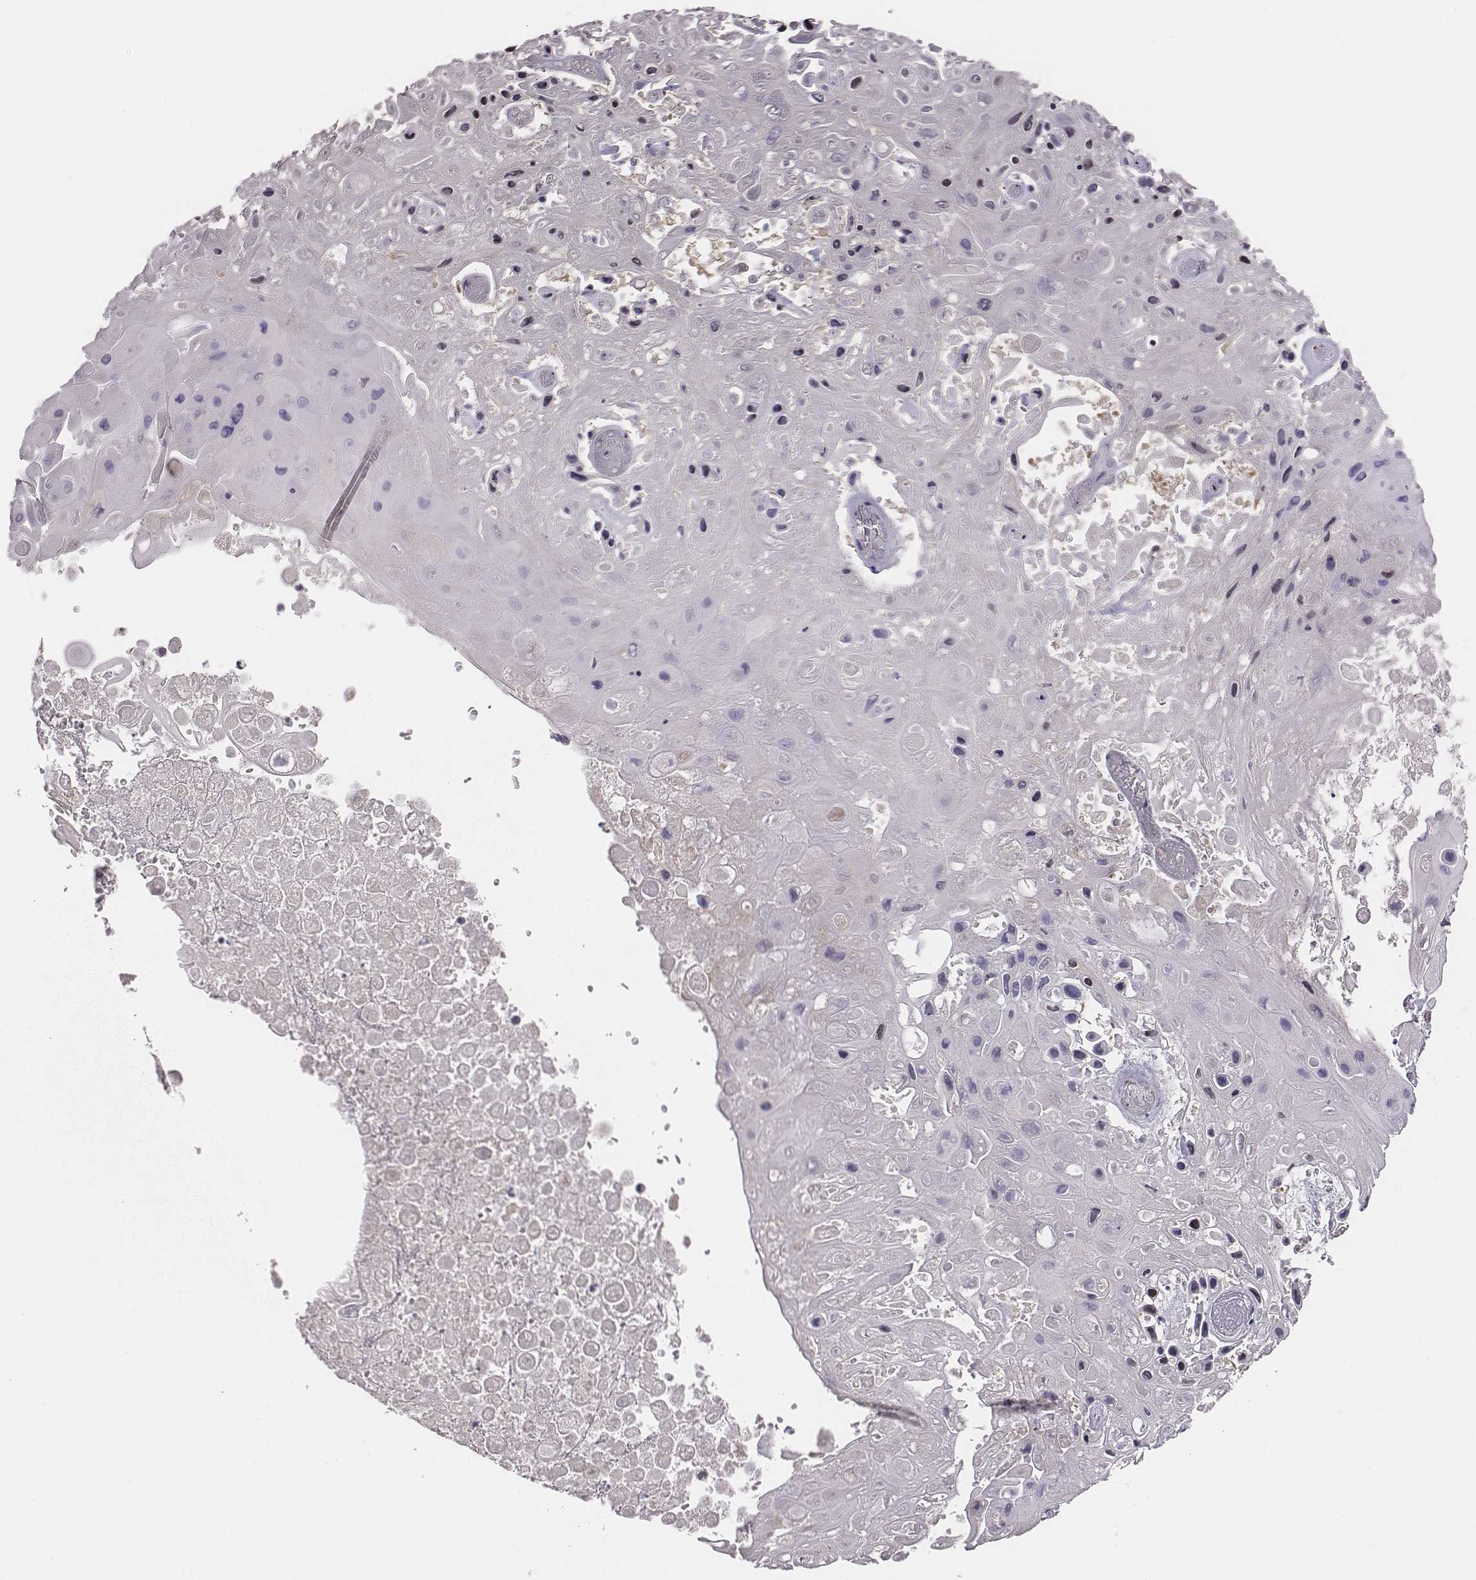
{"staining": {"intensity": "negative", "quantity": "none", "location": "none"}, "tissue": "skin cancer", "cell_type": "Tumor cells", "image_type": "cancer", "snomed": [{"axis": "morphology", "description": "Squamous cell carcinoma, NOS"}, {"axis": "topography", "description": "Skin"}], "caption": "This is an immunohistochemistry (IHC) image of human skin squamous cell carcinoma. There is no expression in tumor cells.", "gene": "SMURF2", "patient": {"sex": "male", "age": 82}}